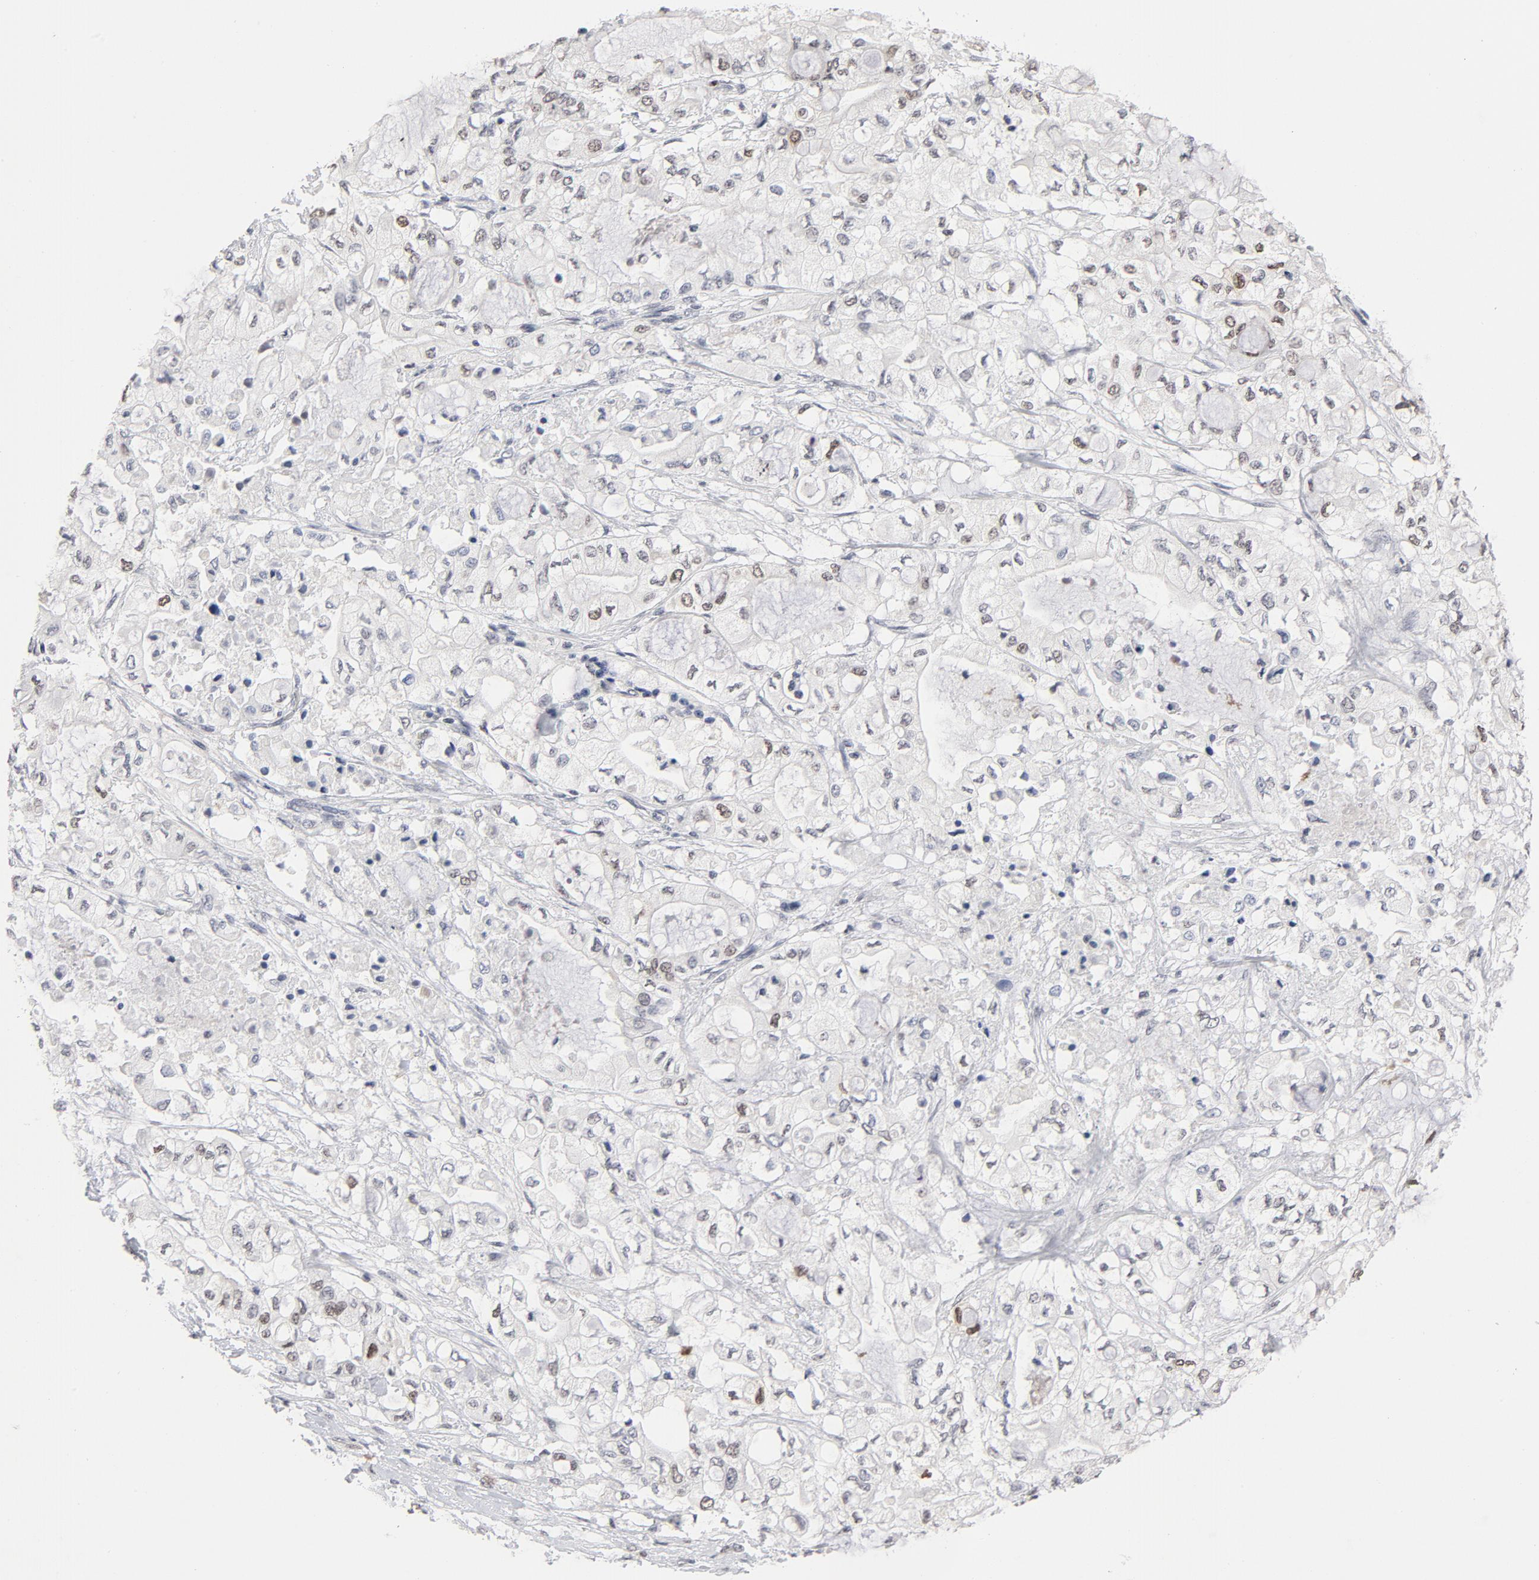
{"staining": {"intensity": "moderate", "quantity": "<25%", "location": "nuclear"}, "tissue": "pancreatic cancer", "cell_type": "Tumor cells", "image_type": "cancer", "snomed": [{"axis": "morphology", "description": "Adenocarcinoma, NOS"}, {"axis": "topography", "description": "Pancreas"}], "caption": "Adenocarcinoma (pancreatic) stained with a protein marker reveals moderate staining in tumor cells.", "gene": "RFC4", "patient": {"sex": "male", "age": 79}}